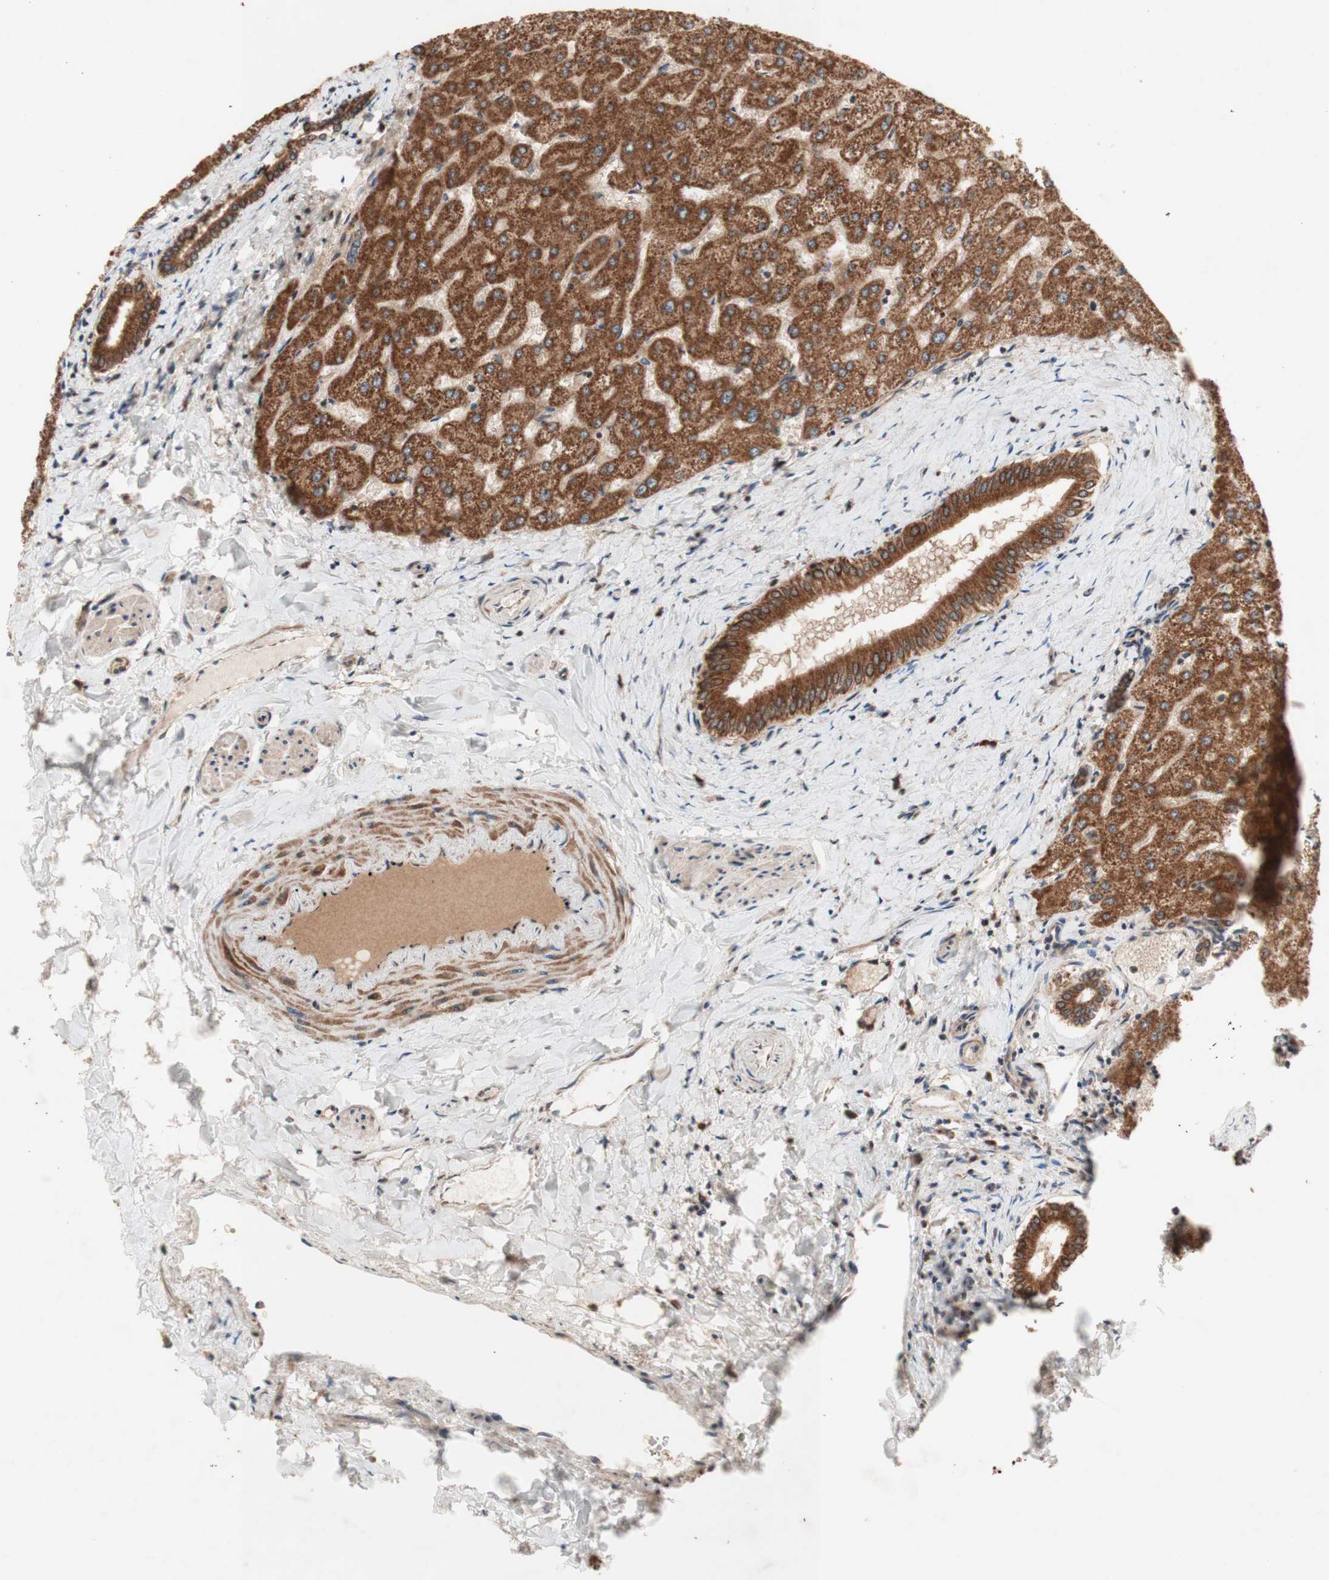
{"staining": {"intensity": "moderate", "quantity": ">75%", "location": "cytoplasmic/membranous"}, "tissue": "liver", "cell_type": "Cholangiocytes", "image_type": "normal", "snomed": [{"axis": "morphology", "description": "Normal tissue, NOS"}, {"axis": "topography", "description": "Liver"}], "caption": "Protein staining of benign liver reveals moderate cytoplasmic/membranous positivity in about >75% of cholangiocytes.", "gene": "DDOST", "patient": {"sex": "female", "age": 32}}